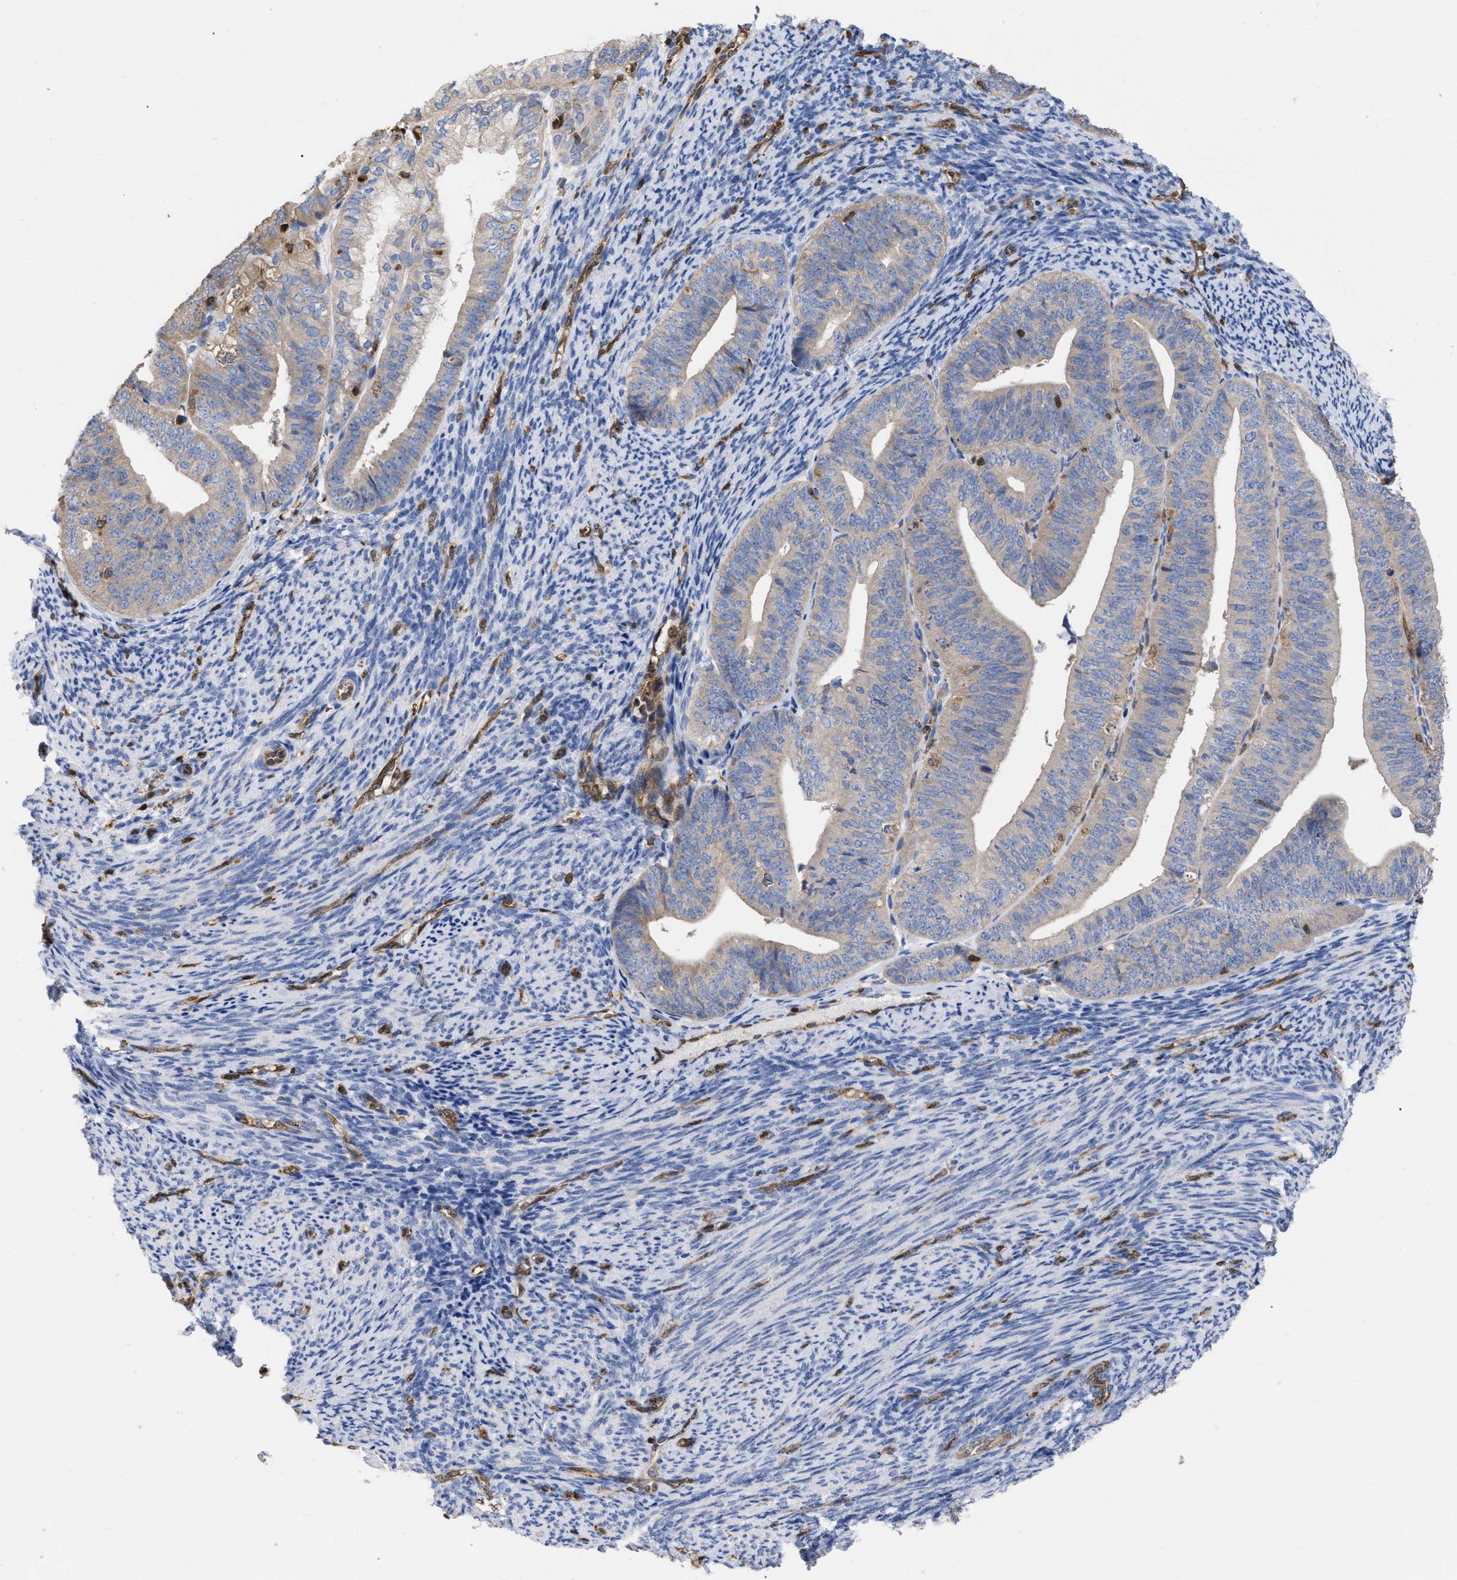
{"staining": {"intensity": "weak", "quantity": "<25%", "location": "cytoplasmic/membranous"}, "tissue": "endometrial cancer", "cell_type": "Tumor cells", "image_type": "cancer", "snomed": [{"axis": "morphology", "description": "Adenocarcinoma, NOS"}, {"axis": "topography", "description": "Endometrium"}], "caption": "Immunohistochemical staining of human endometrial adenocarcinoma reveals no significant expression in tumor cells. The staining is performed using DAB (3,3'-diaminobenzidine) brown chromogen with nuclei counter-stained in using hematoxylin.", "gene": "GIMAP4", "patient": {"sex": "female", "age": 63}}